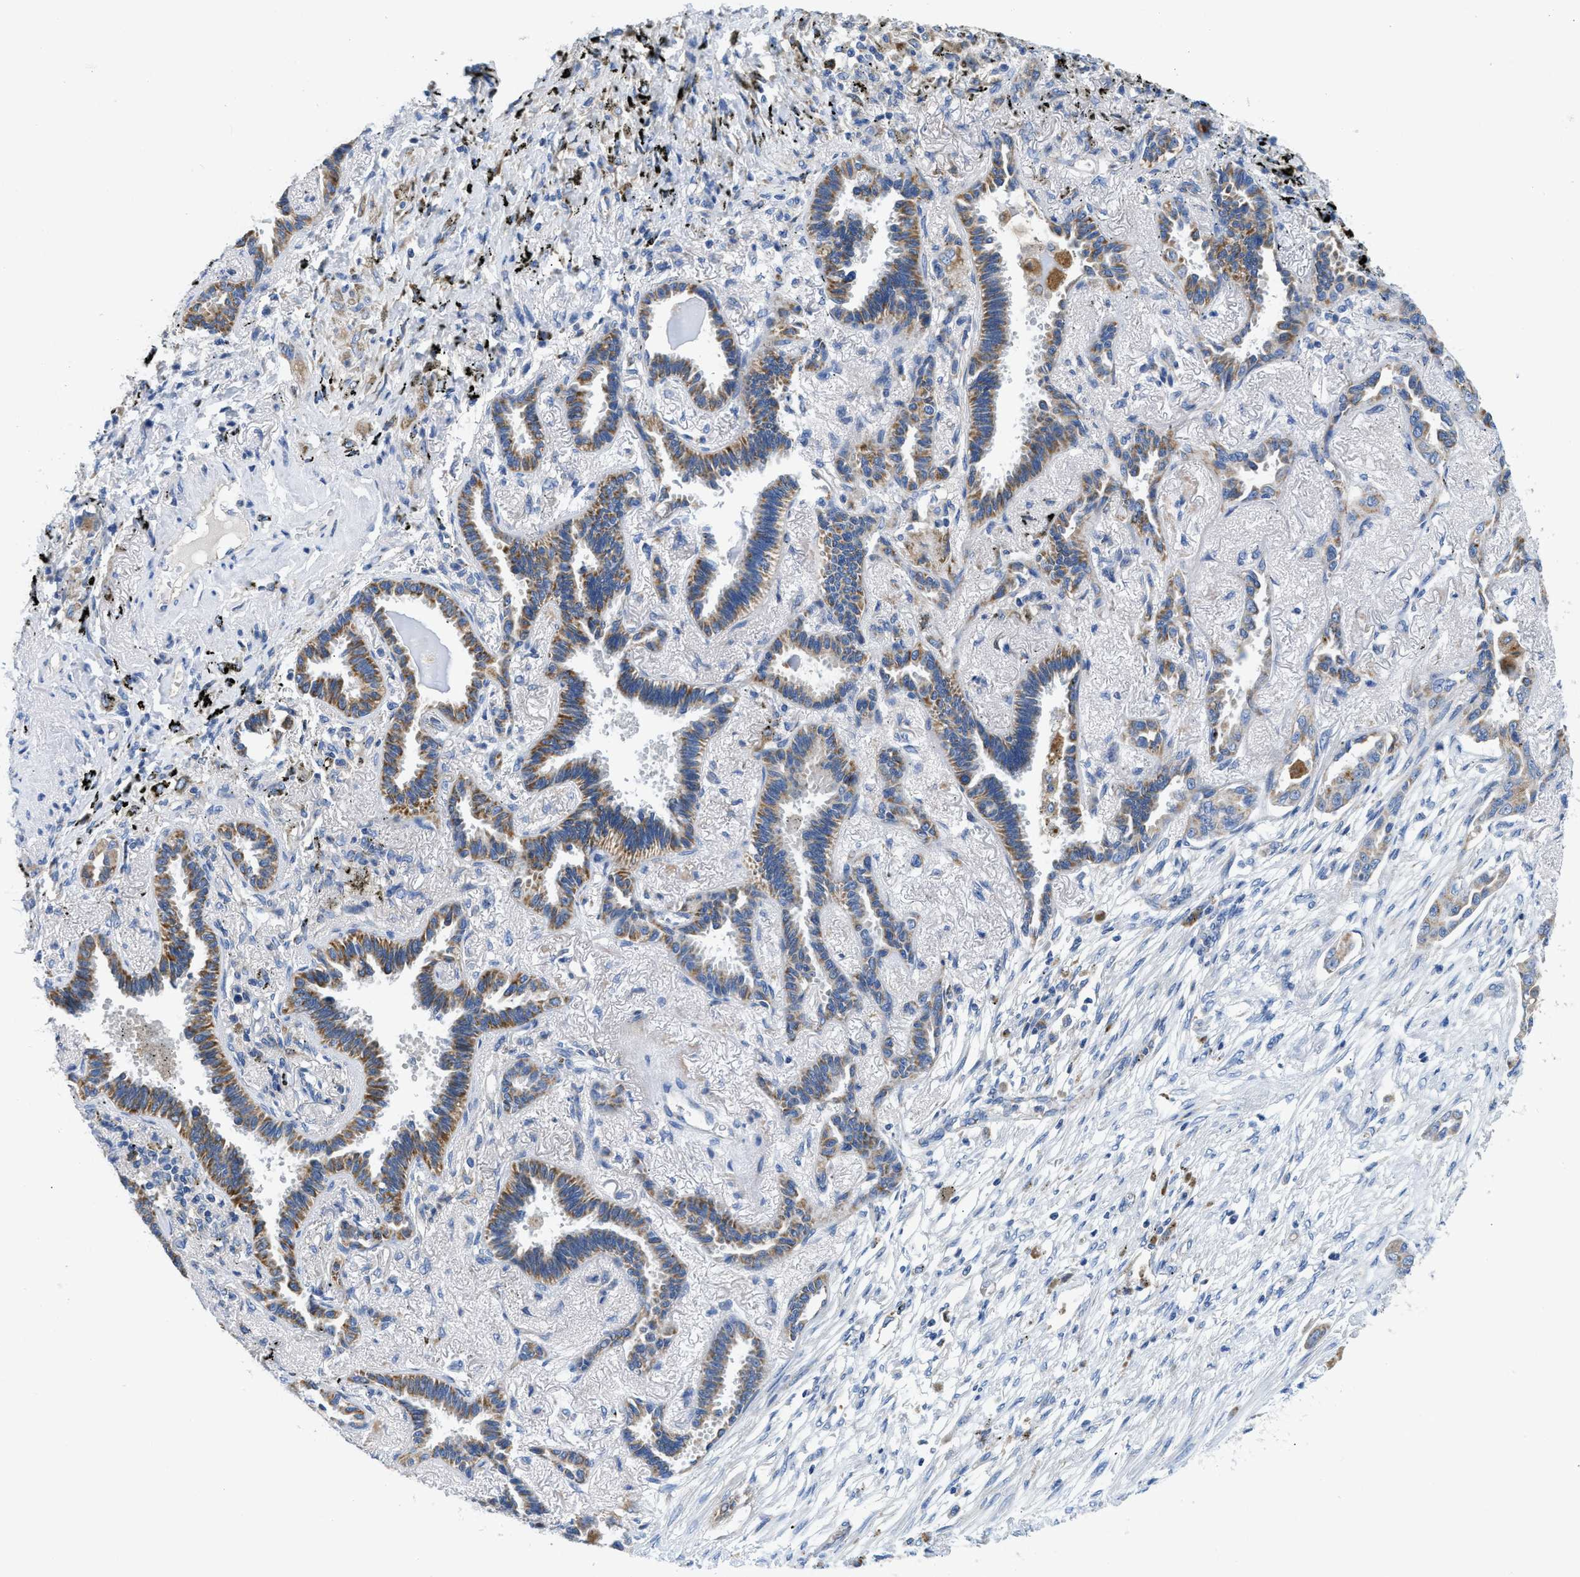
{"staining": {"intensity": "moderate", "quantity": ">75%", "location": "cytoplasmic/membranous"}, "tissue": "lung cancer", "cell_type": "Tumor cells", "image_type": "cancer", "snomed": [{"axis": "morphology", "description": "Adenocarcinoma, NOS"}, {"axis": "topography", "description": "Lung"}], "caption": "Lung adenocarcinoma stained for a protein reveals moderate cytoplasmic/membranous positivity in tumor cells. The protein is stained brown, and the nuclei are stained in blue (DAB IHC with brightfield microscopy, high magnification).", "gene": "SLC25A13", "patient": {"sex": "male", "age": 59}}